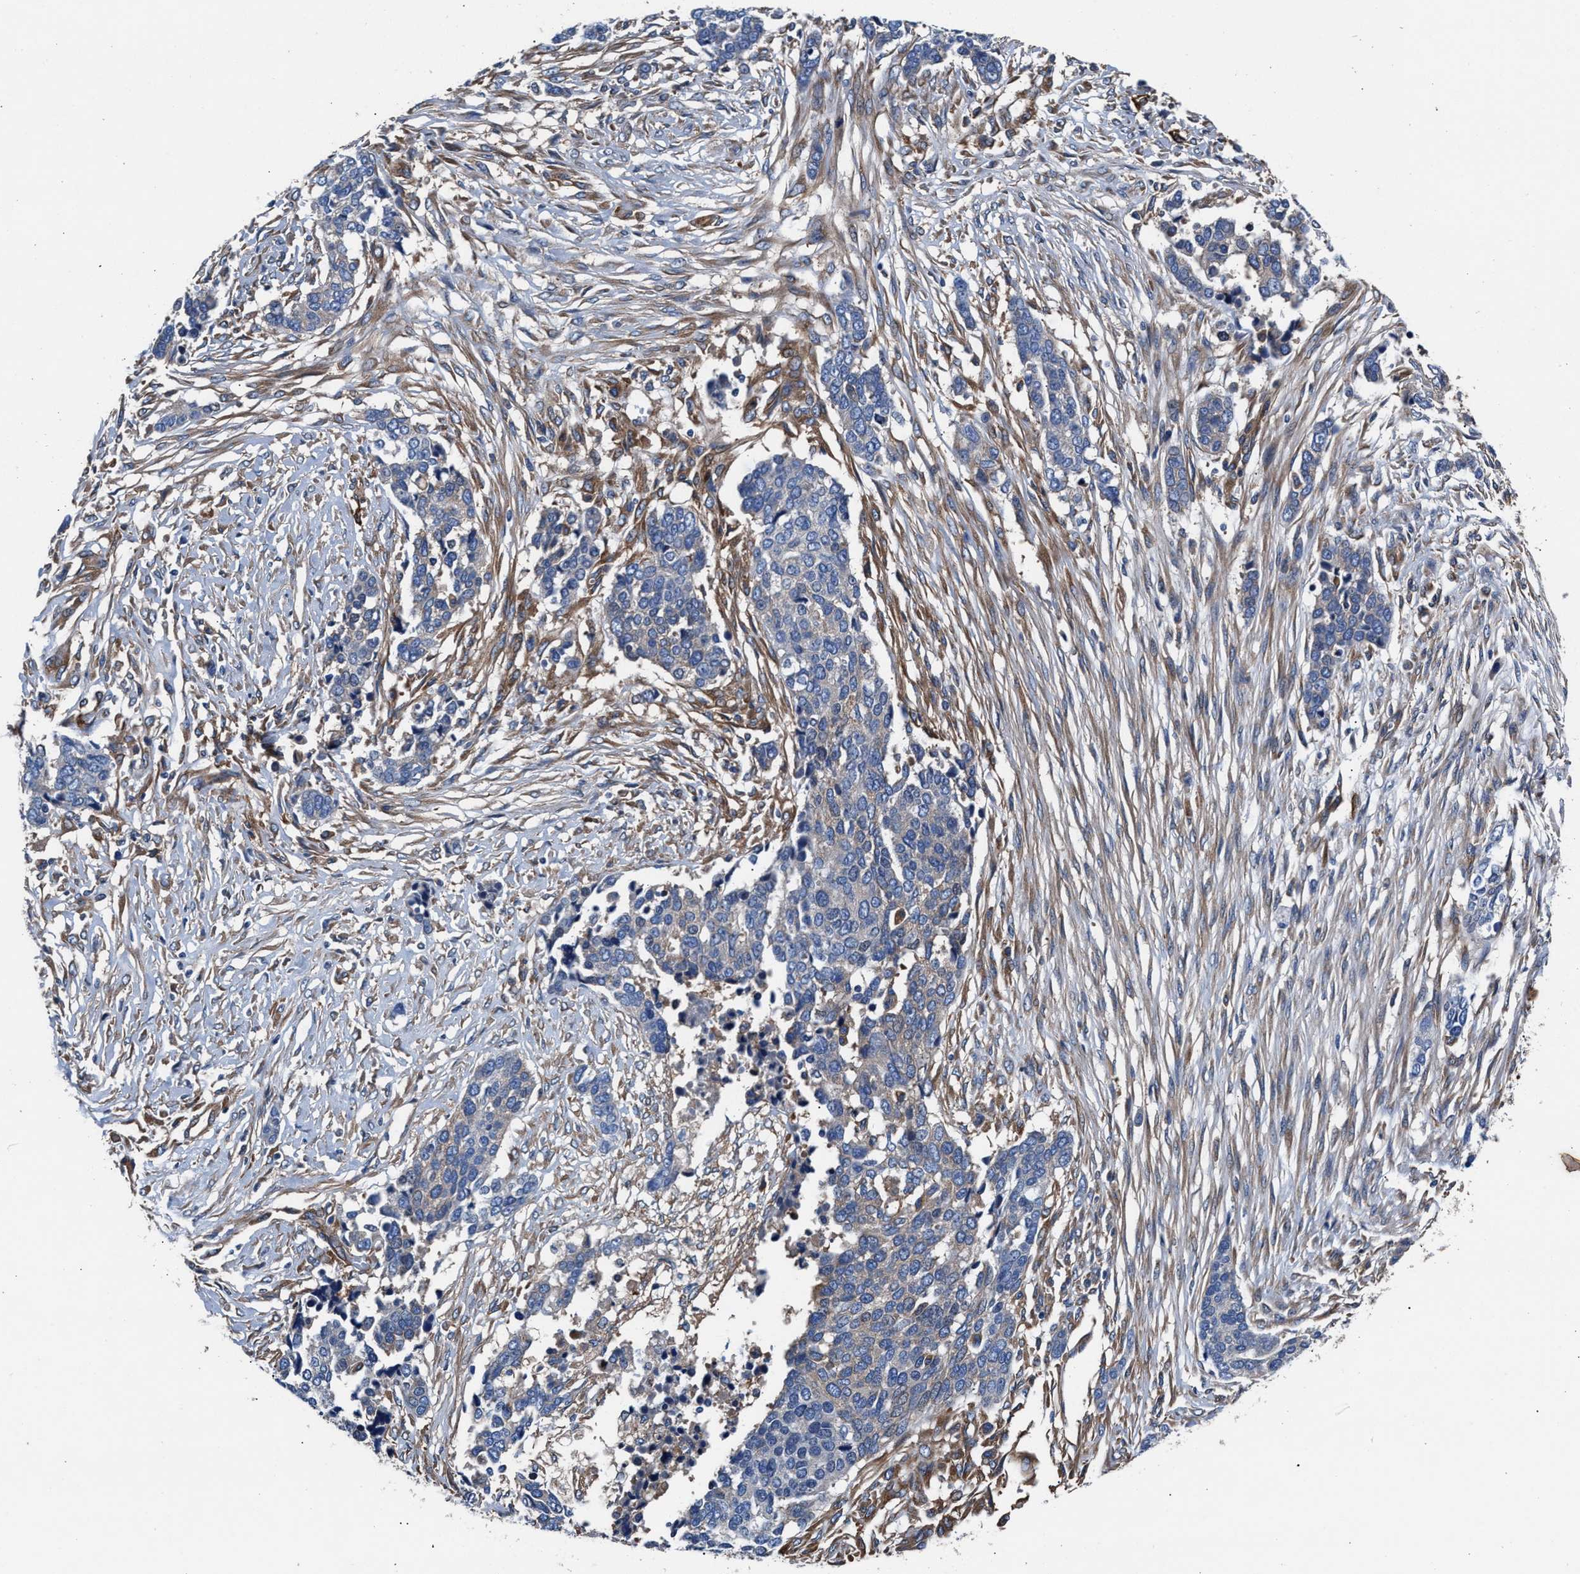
{"staining": {"intensity": "negative", "quantity": "none", "location": "none"}, "tissue": "ovarian cancer", "cell_type": "Tumor cells", "image_type": "cancer", "snomed": [{"axis": "morphology", "description": "Cystadenocarcinoma, serous, NOS"}, {"axis": "topography", "description": "Ovary"}], "caption": "Immunohistochemistry (IHC) image of neoplastic tissue: ovarian serous cystadenocarcinoma stained with DAB reveals no significant protein staining in tumor cells. Brightfield microscopy of immunohistochemistry (IHC) stained with DAB (brown) and hematoxylin (blue), captured at high magnification.", "gene": "SH3GL1", "patient": {"sex": "female", "age": 44}}